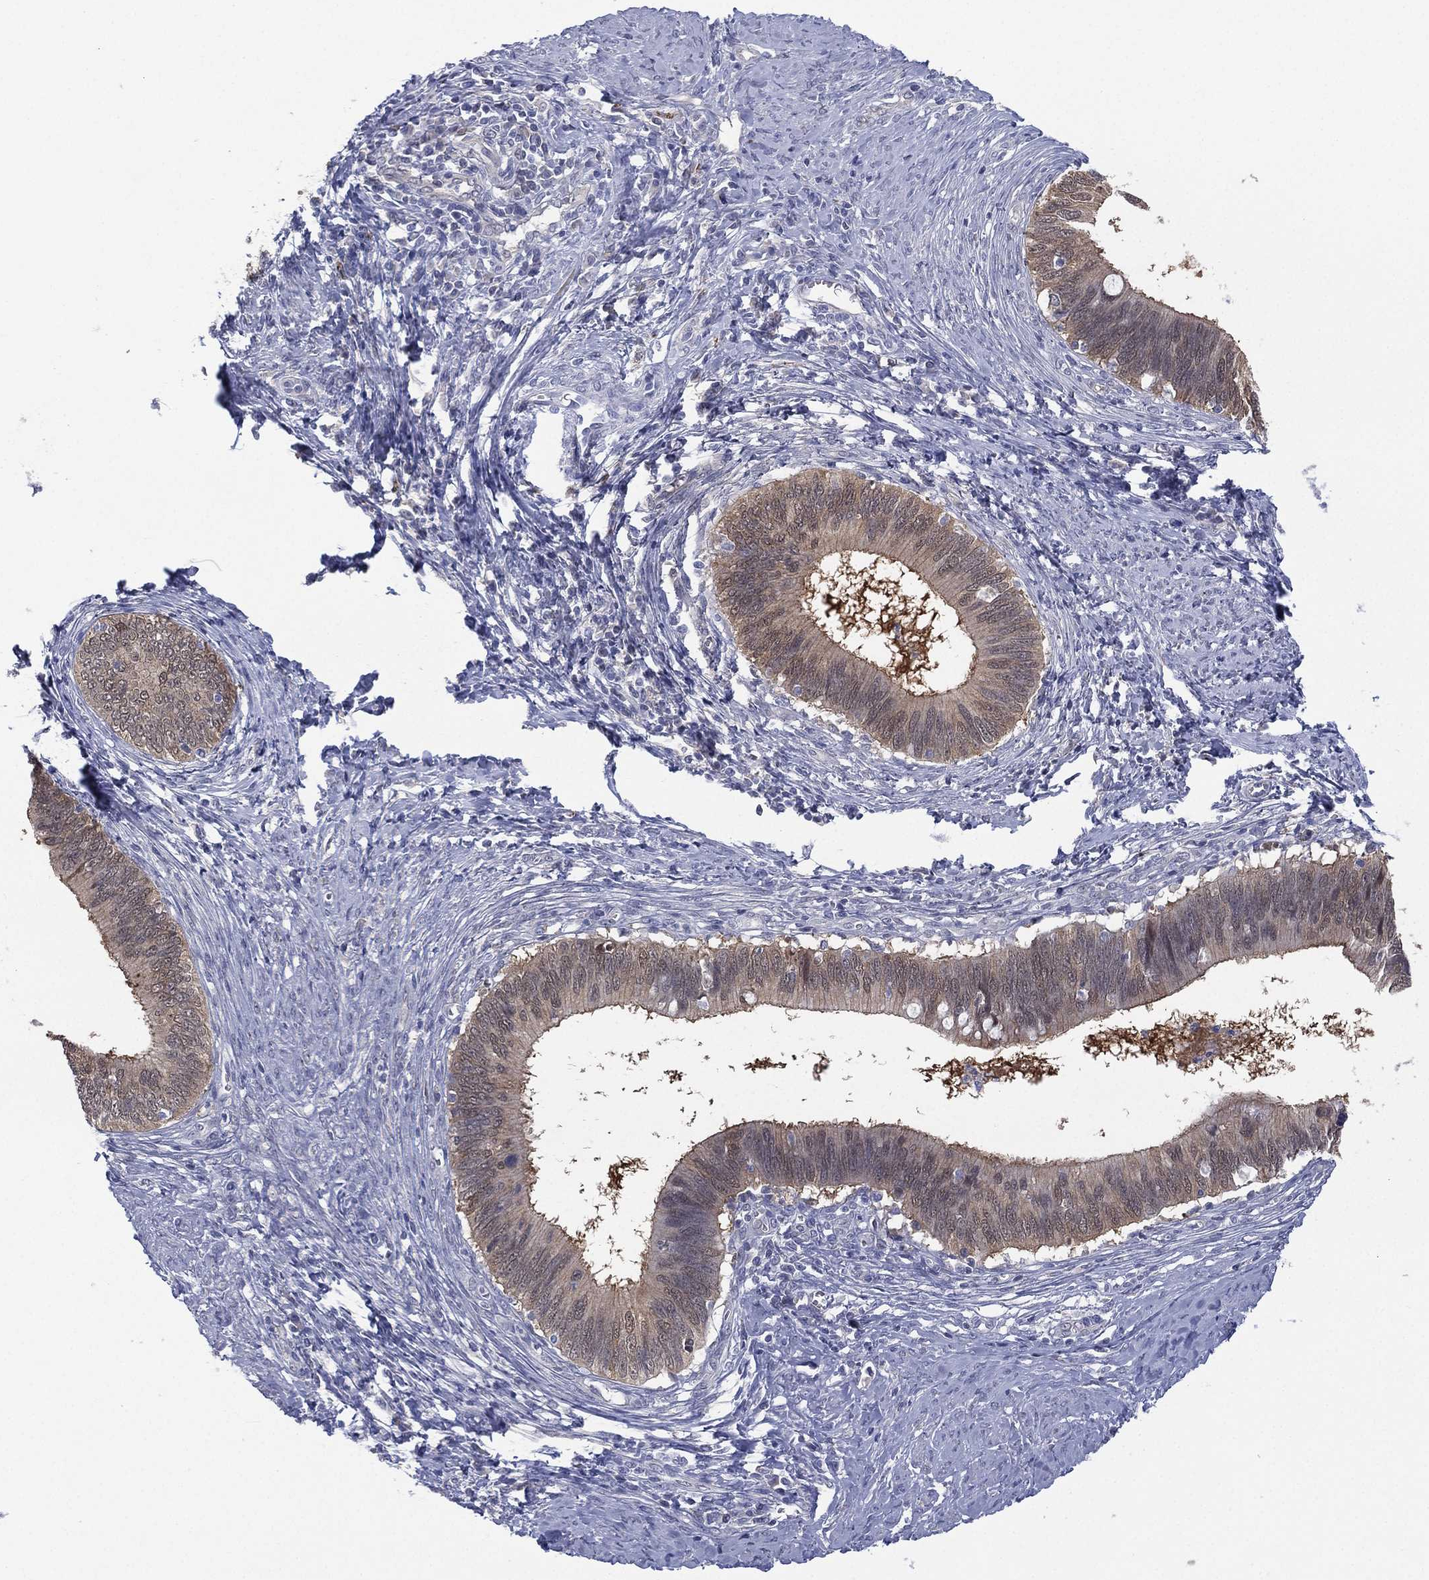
{"staining": {"intensity": "weak", "quantity": "25%-75%", "location": "cytoplasmic/membranous,nuclear"}, "tissue": "cervical cancer", "cell_type": "Tumor cells", "image_type": "cancer", "snomed": [{"axis": "morphology", "description": "Adenocarcinoma, NOS"}, {"axis": "topography", "description": "Cervix"}], "caption": "The image exhibits a brown stain indicating the presence of a protein in the cytoplasmic/membranous and nuclear of tumor cells in adenocarcinoma (cervical). The protein is stained brown, and the nuclei are stained in blue (DAB (3,3'-diaminobenzidine) IHC with brightfield microscopy, high magnification).", "gene": "DDAH1", "patient": {"sex": "female", "age": 42}}